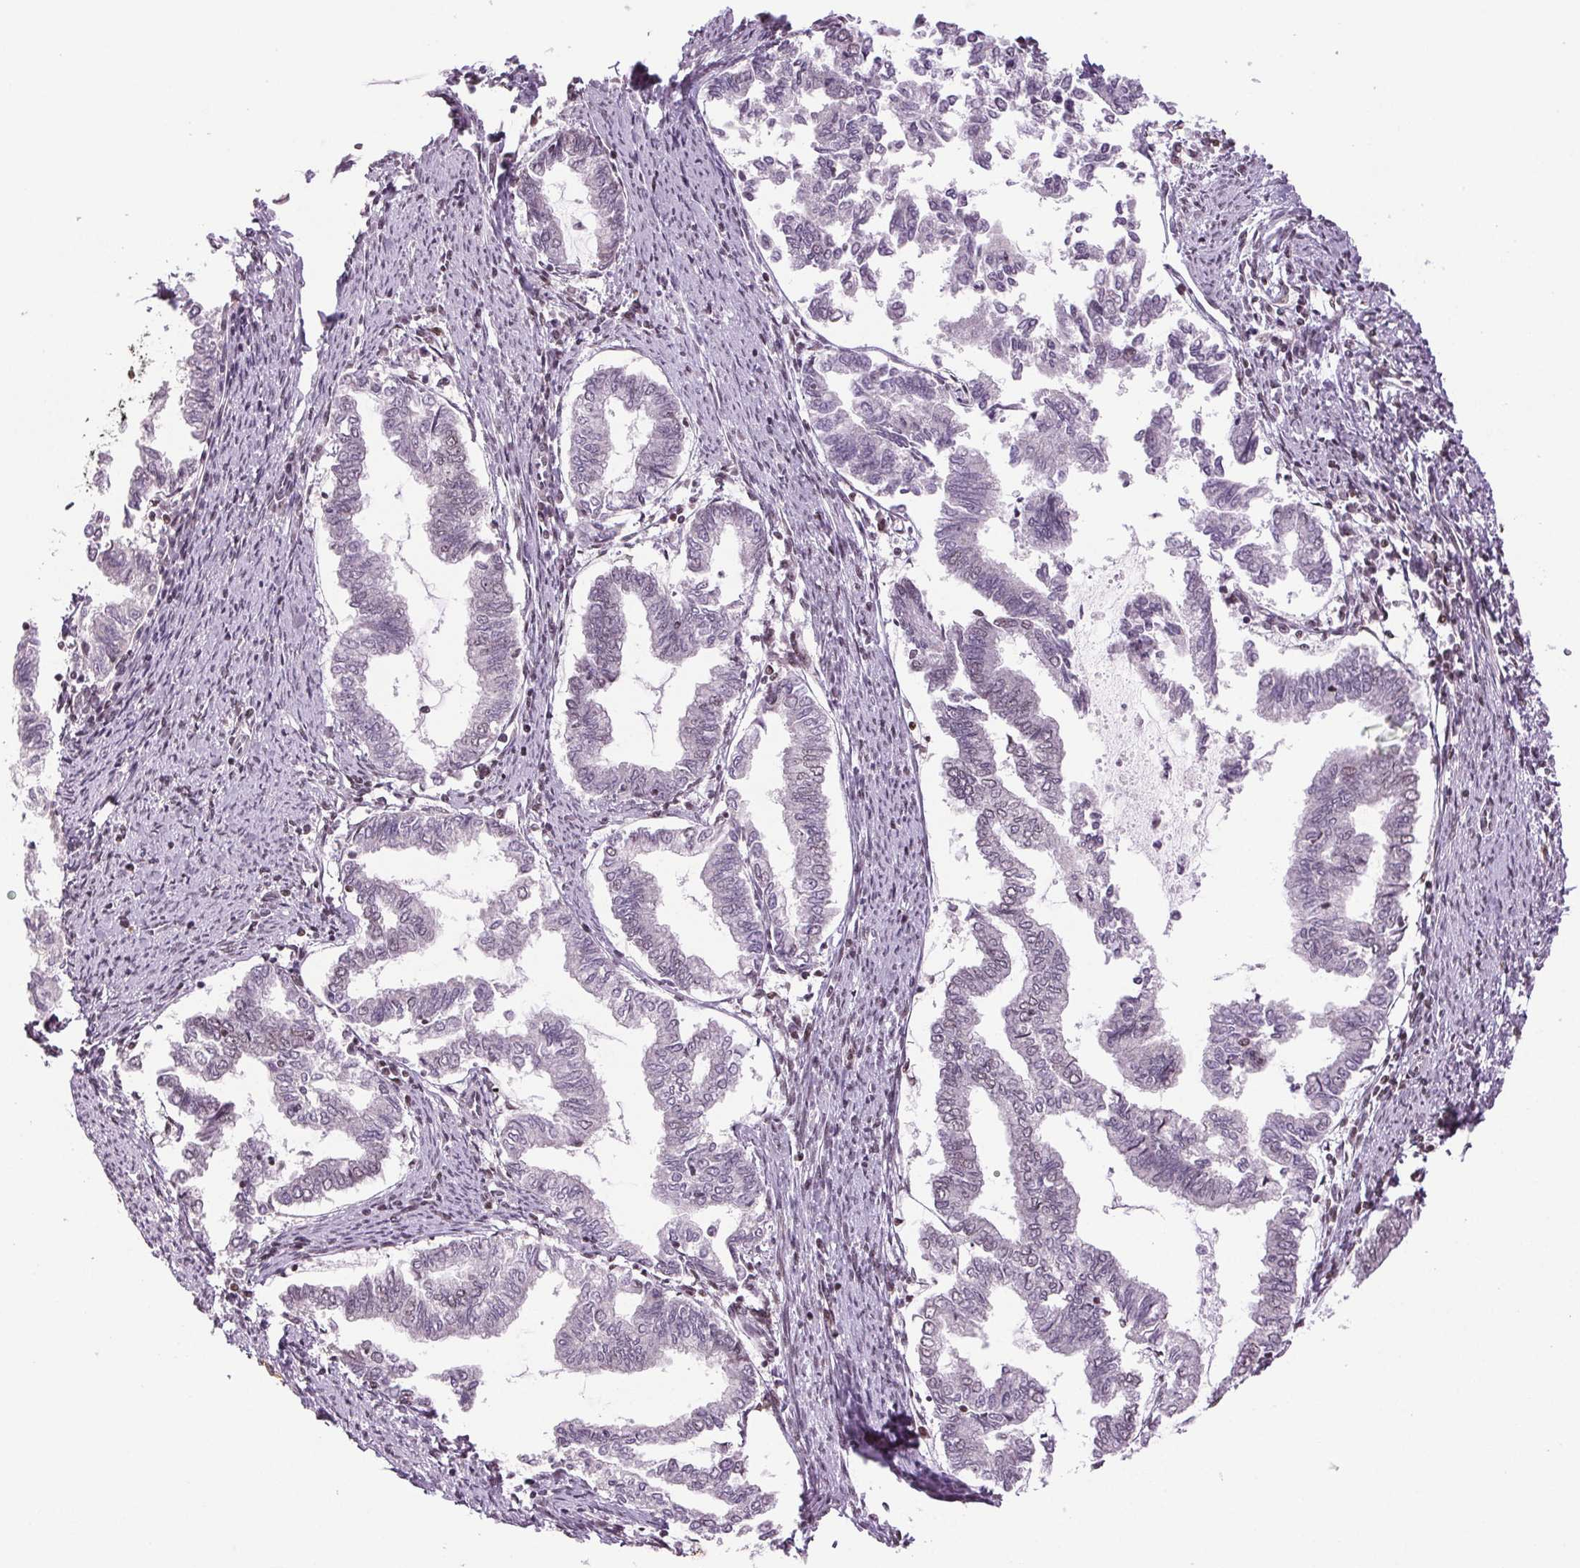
{"staining": {"intensity": "negative", "quantity": "none", "location": "none"}, "tissue": "ovarian cancer", "cell_type": "Tumor cells", "image_type": "cancer", "snomed": [{"axis": "morphology", "description": "Cystadenocarcinoma, serous, NOS"}, {"axis": "topography", "description": "Ovary"}], "caption": "IHC of human ovarian cancer (serous cystadenocarcinoma) displays no staining in tumor cells.", "gene": "XPC", "patient": {"sex": "female", "age": 56}}